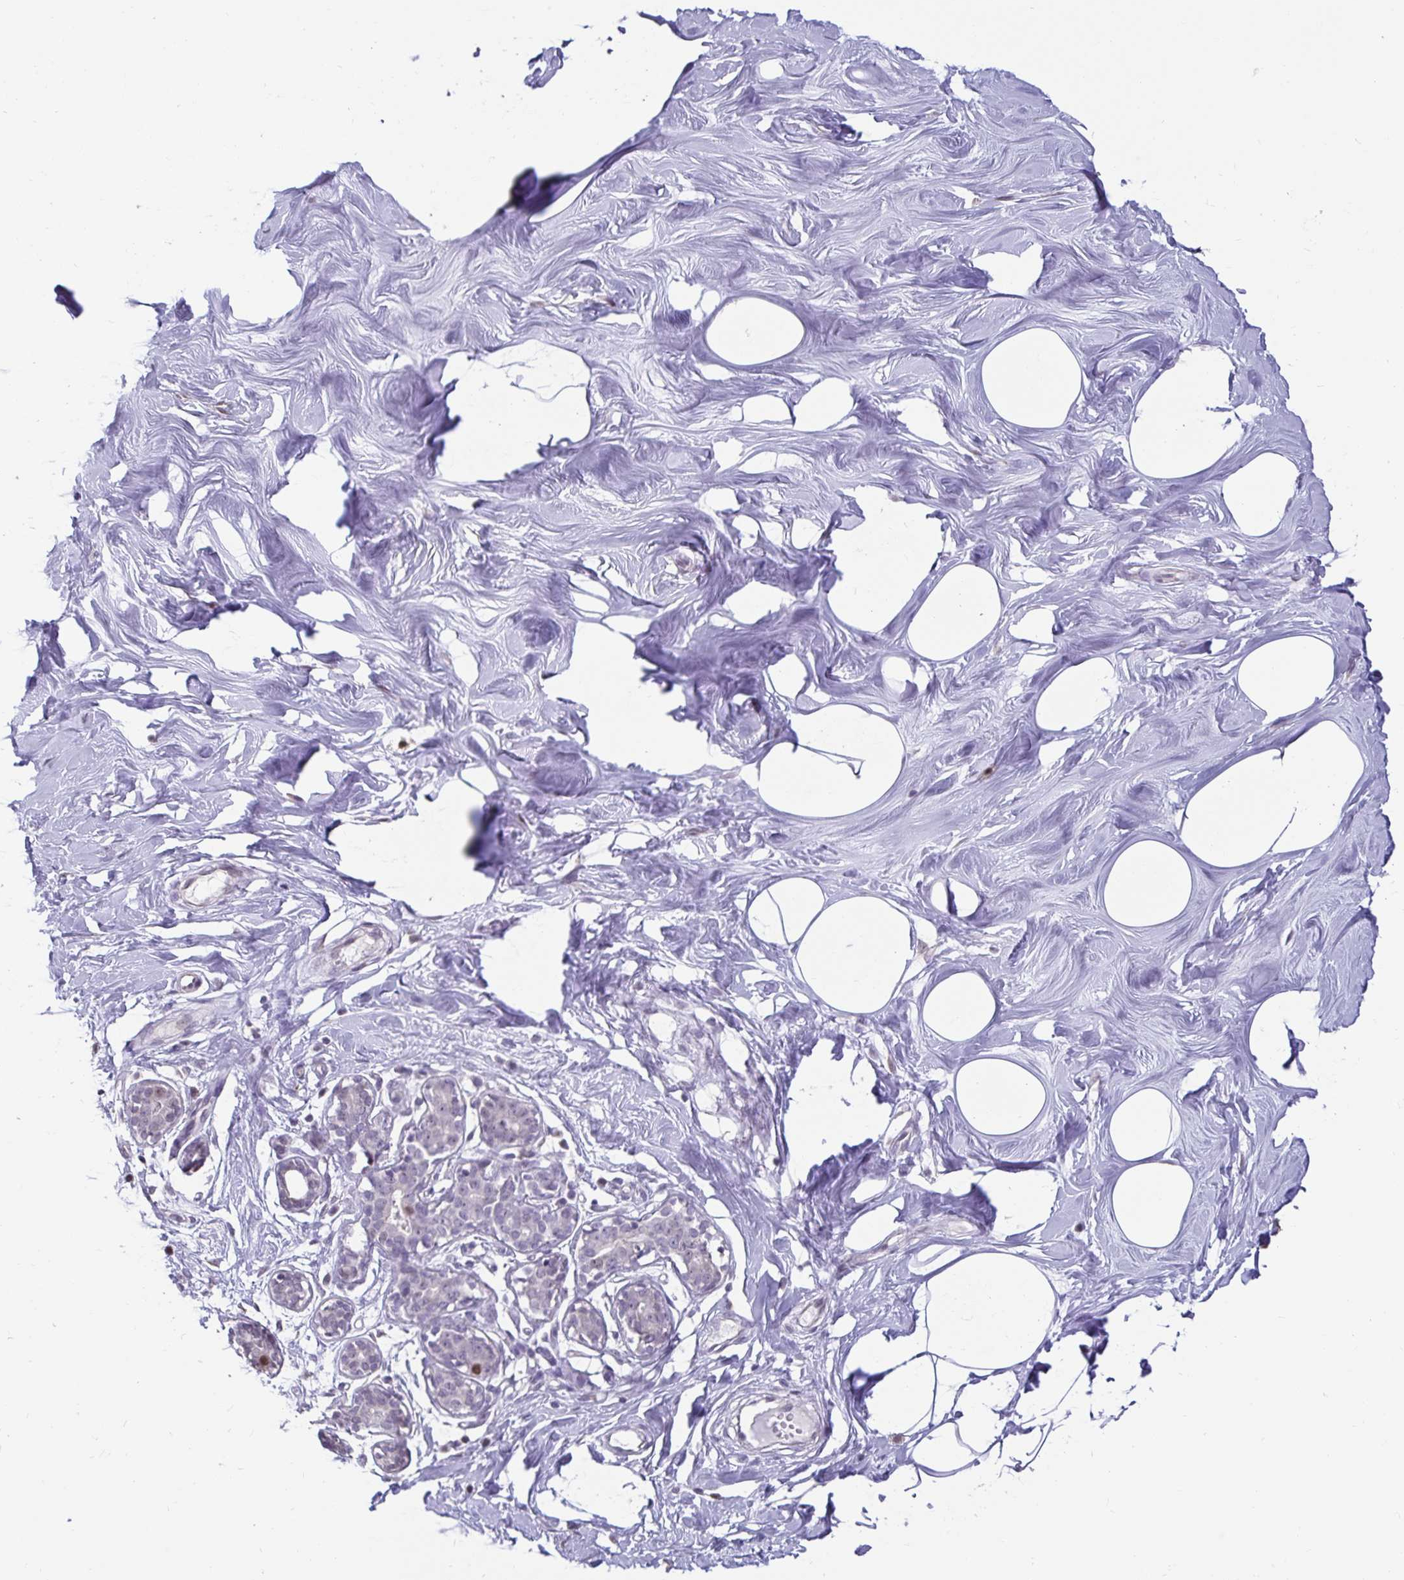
{"staining": {"intensity": "negative", "quantity": "none", "location": "none"}, "tissue": "breast", "cell_type": "Adipocytes", "image_type": "normal", "snomed": [{"axis": "morphology", "description": "Normal tissue, NOS"}, {"axis": "topography", "description": "Breast"}], "caption": "Human breast stained for a protein using immunohistochemistry (IHC) reveals no positivity in adipocytes.", "gene": "ANLN", "patient": {"sex": "female", "age": 27}}